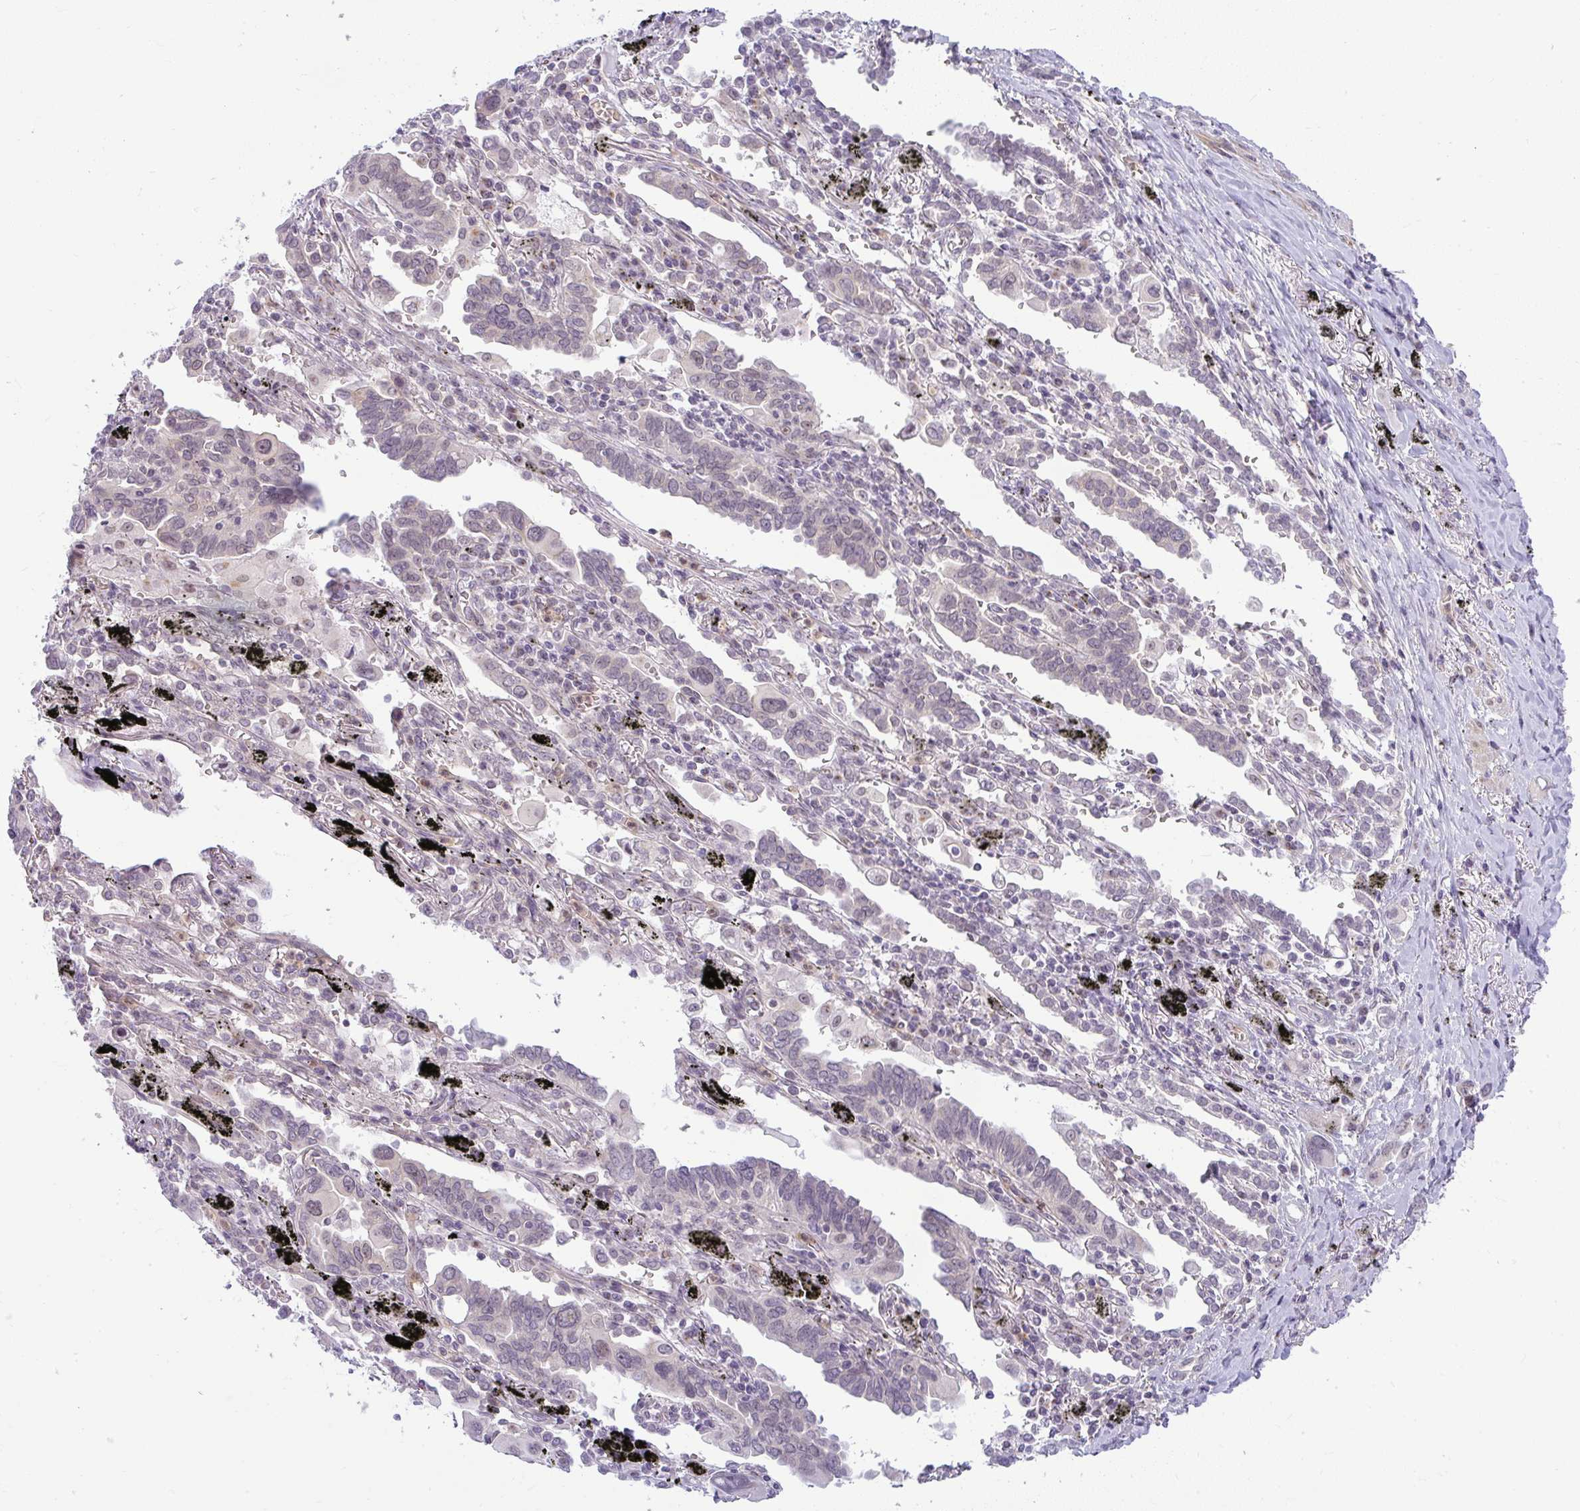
{"staining": {"intensity": "negative", "quantity": "none", "location": "none"}, "tissue": "lung cancer", "cell_type": "Tumor cells", "image_type": "cancer", "snomed": [{"axis": "morphology", "description": "Adenocarcinoma, NOS"}, {"axis": "topography", "description": "Lung"}], "caption": "DAB (3,3'-diaminobenzidine) immunohistochemical staining of human lung cancer shows no significant staining in tumor cells.", "gene": "DZIP1", "patient": {"sex": "male", "age": 76}}